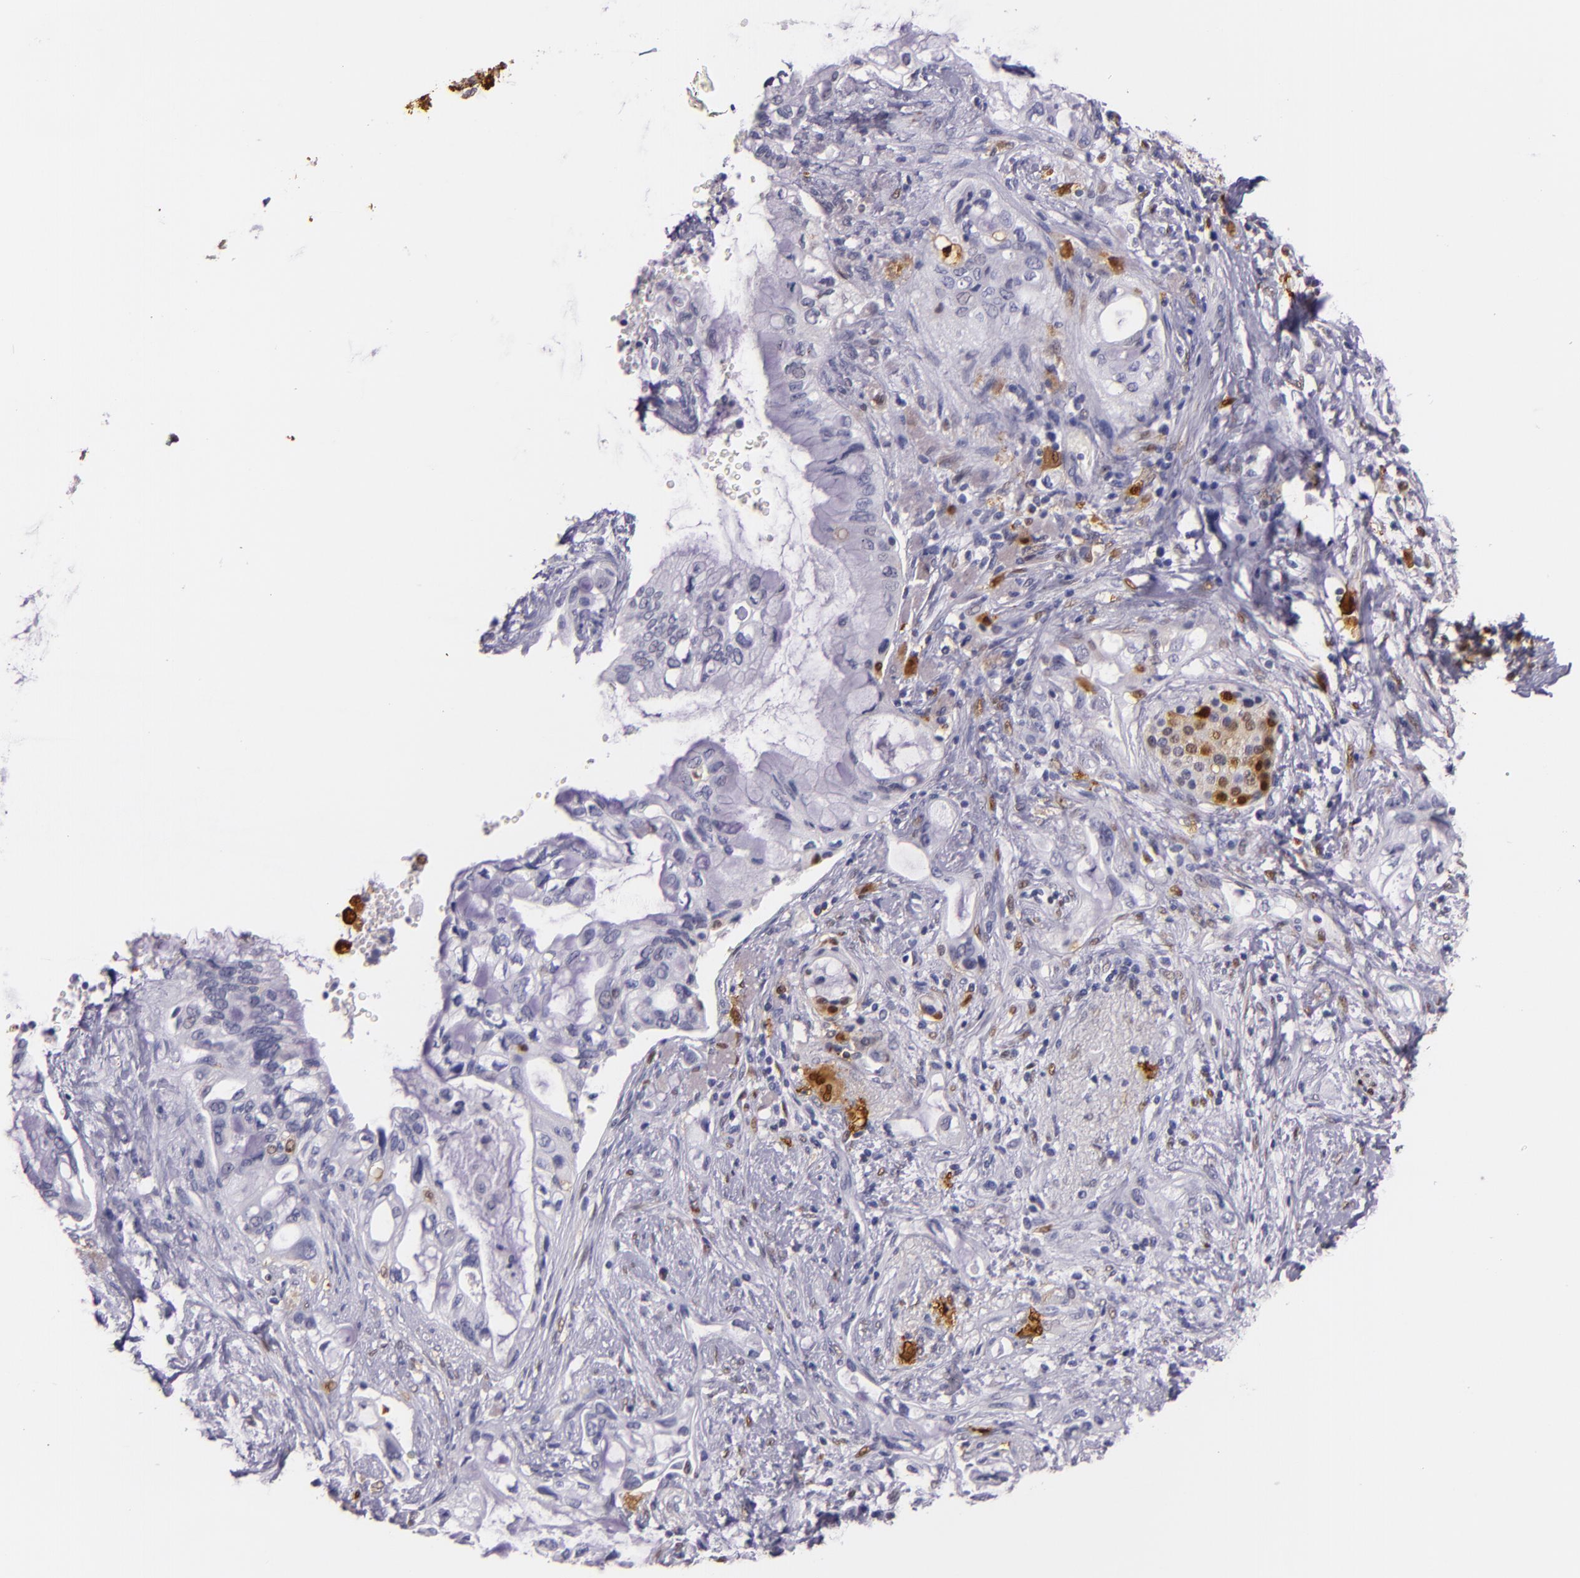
{"staining": {"intensity": "negative", "quantity": "none", "location": "none"}, "tissue": "pancreatic cancer", "cell_type": "Tumor cells", "image_type": "cancer", "snomed": [{"axis": "morphology", "description": "Adenocarcinoma, NOS"}, {"axis": "topography", "description": "Pancreas"}], "caption": "There is no significant expression in tumor cells of pancreatic adenocarcinoma.", "gene": "MT1A", "patient": {"sex": "female", "age": 70}}